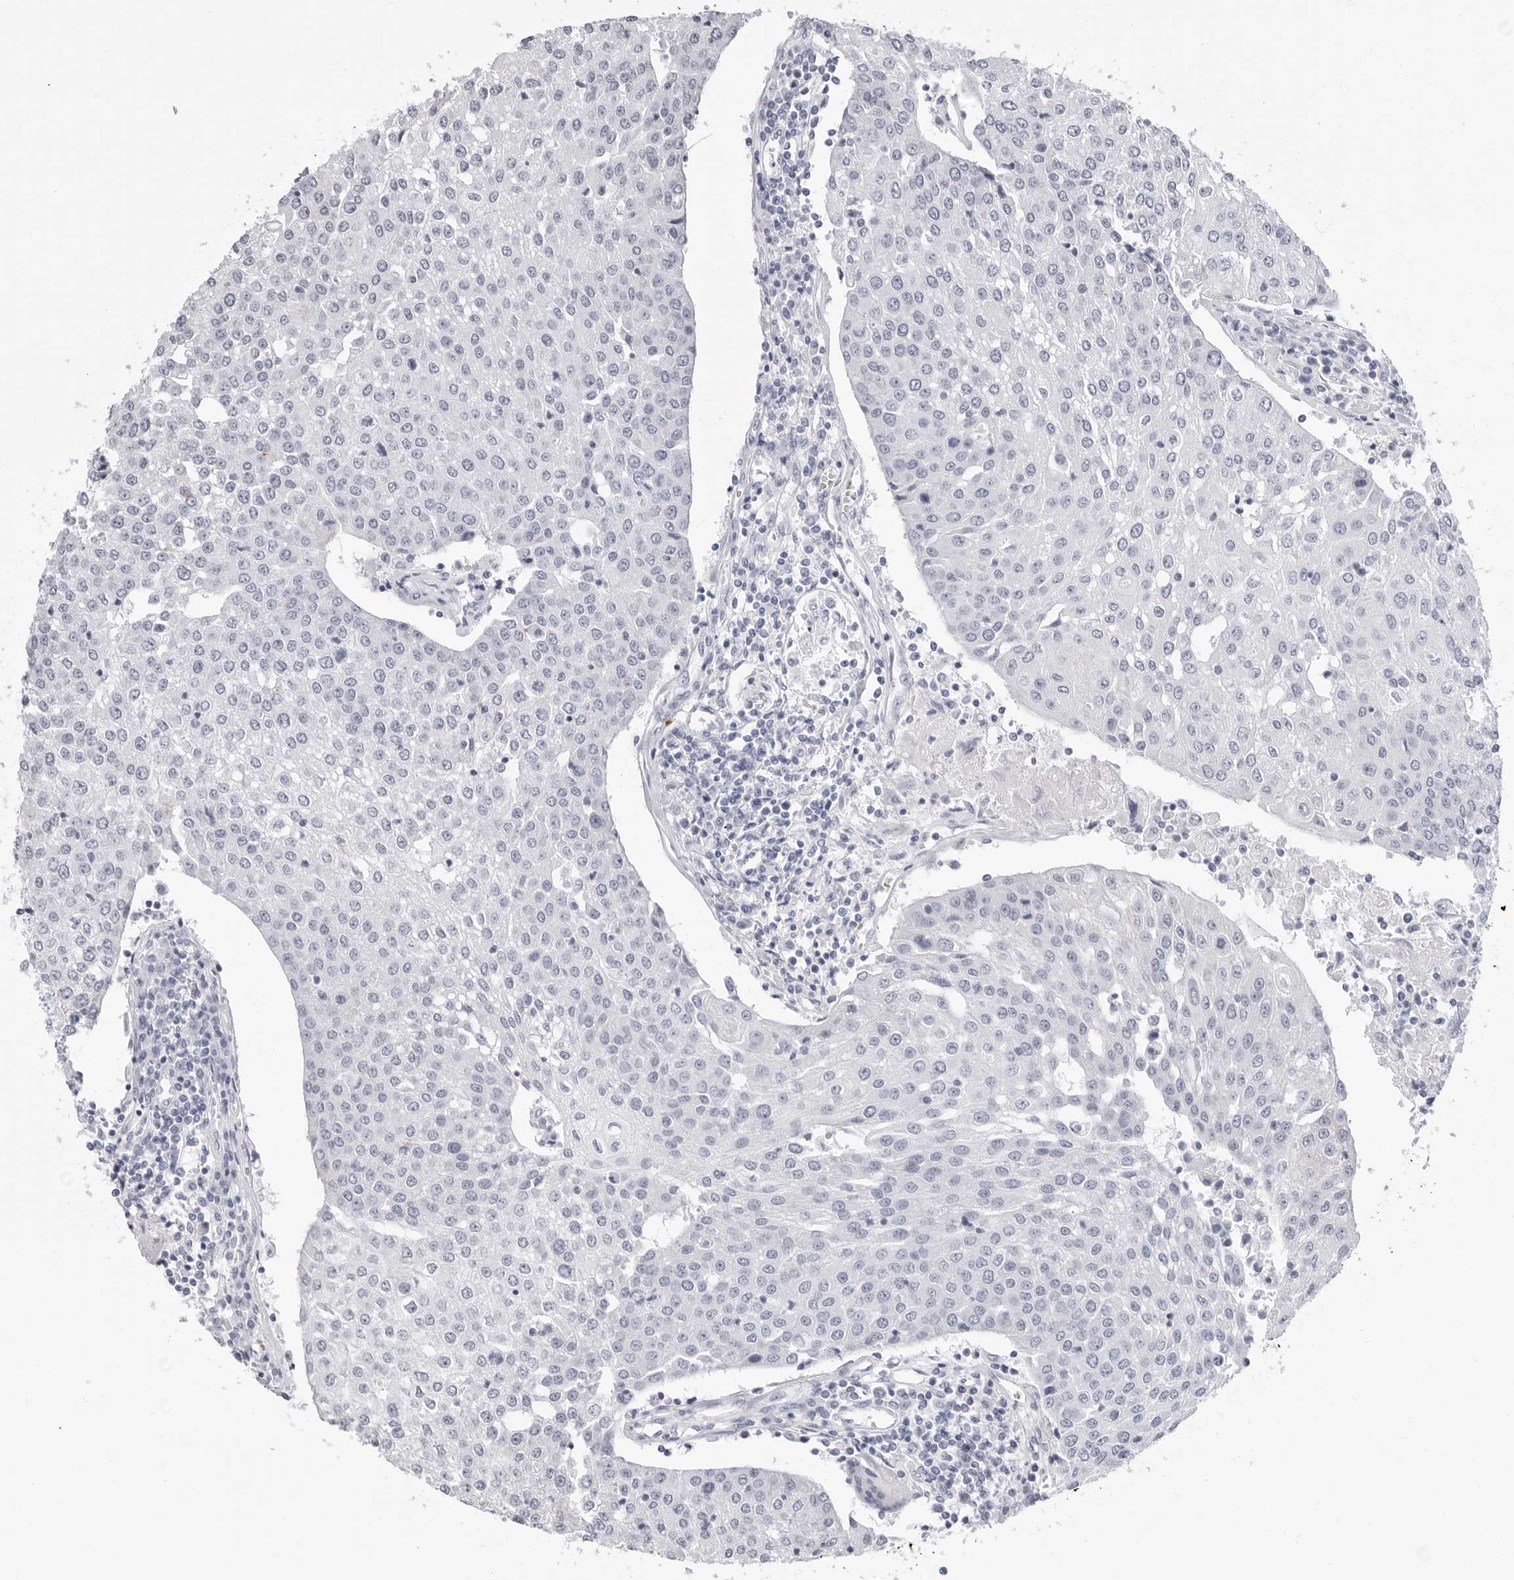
{"staining": {"intensity": "negative", "quantity": "none", "location": "none"}, "tissue": "urothelial cancer", "cell_type": "Tumor cells", "image_type": "cancer", "snomed": [{"axis": "morphology", "description": "Urothelial carcinoma, High grade"}, {"axis": "topography", "description": "Urinary bladder"}], "caption": "An image of urothelial cancer stained for a protein exhibits no brown staining in tumor cells.", "gene": "ERICH3", "patient": {"sex": "female", "age": 85}}